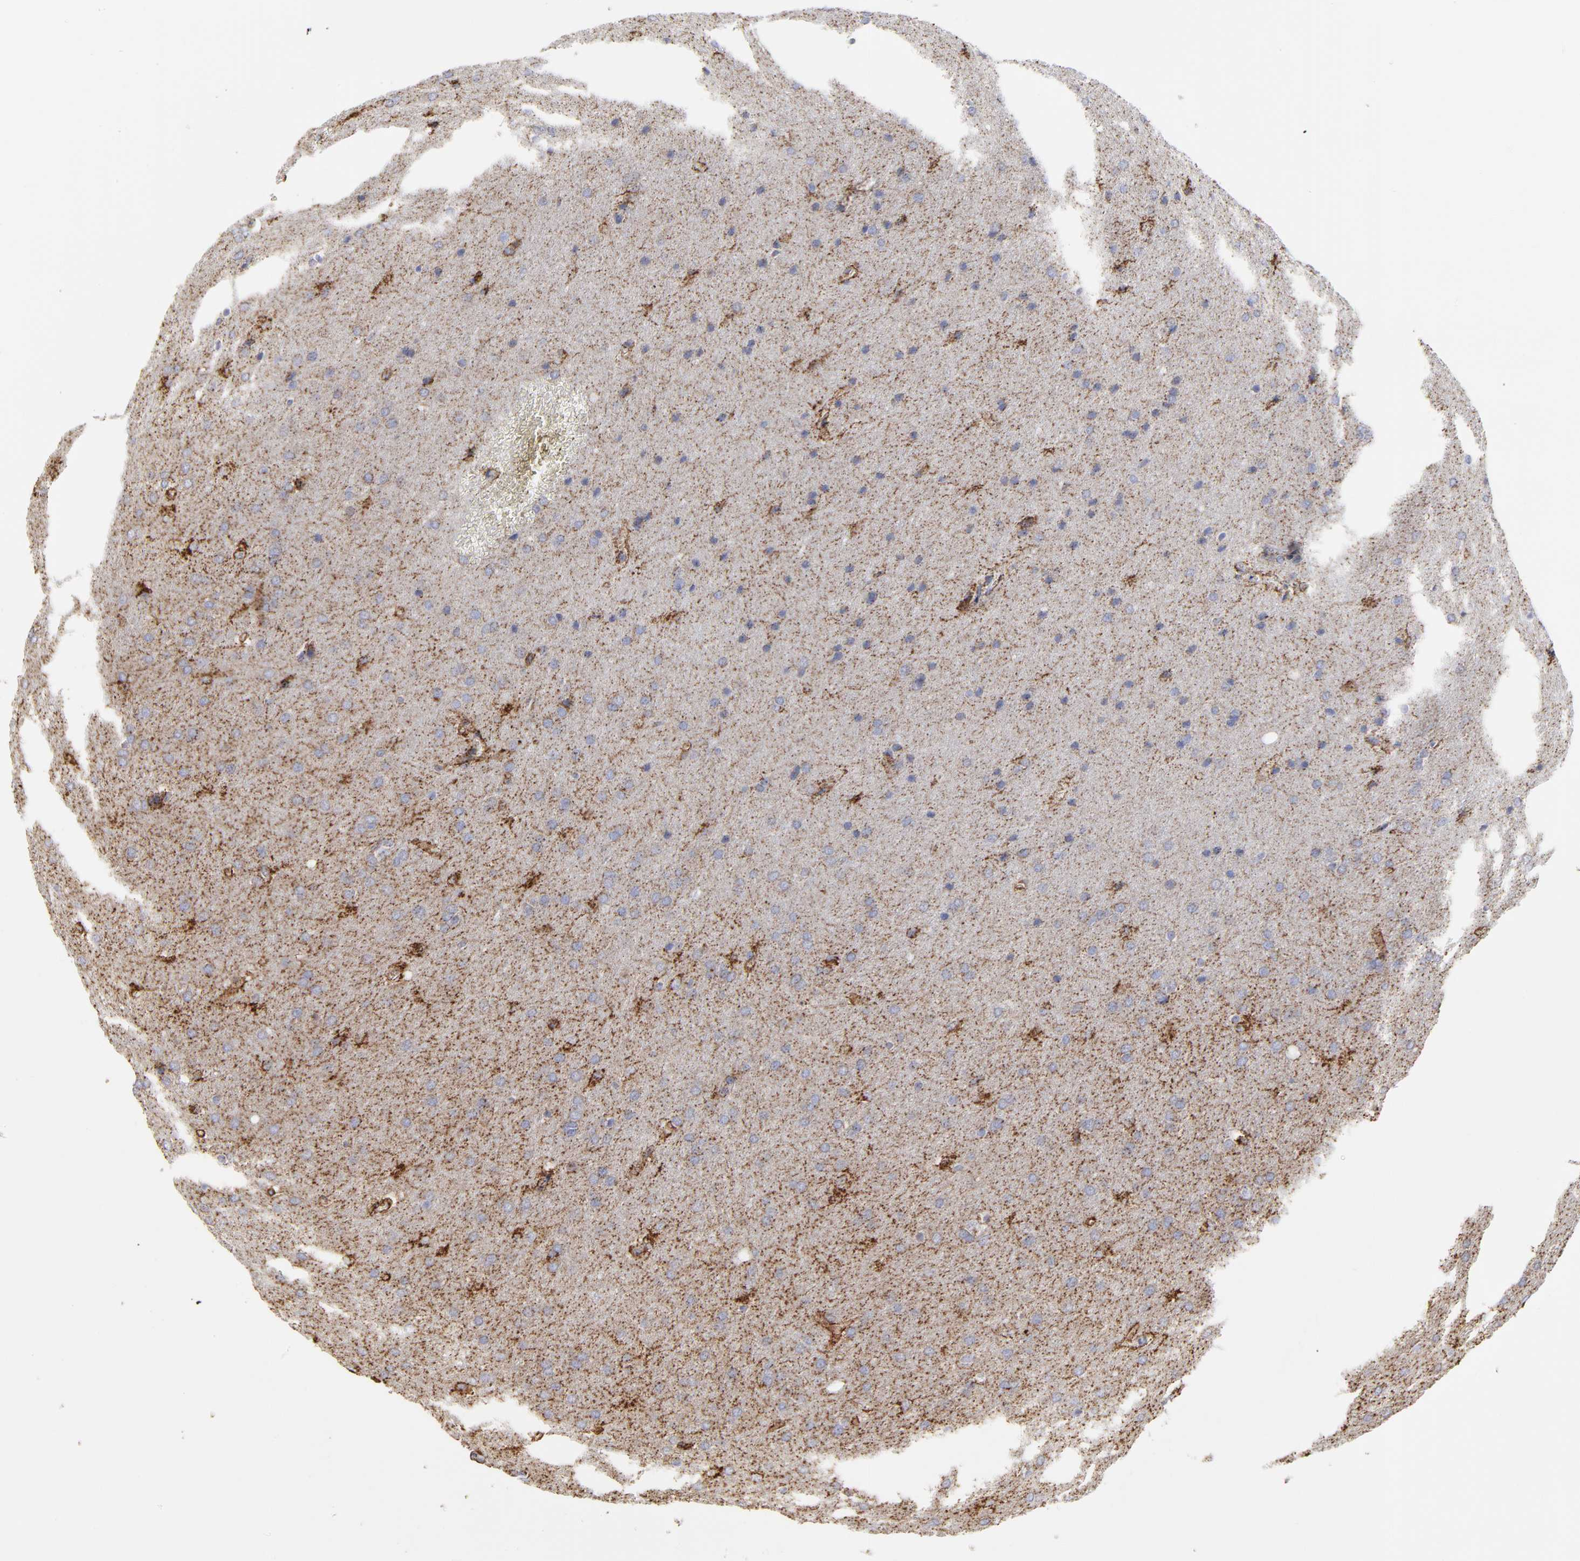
{"staining": {"intensity": "moderate", "quantity": "<25%", "location": "cytoplasmic/membranous"}, "tissue": "glioma", "cell_type": "Tumor cells", "image_type": "cancer", "snomed": [{"axis": "morphology", "description": "Glioma, malignant, Low grade"}, {"axis": "topography", "description": "Brain"}], "caption": "Moderate cytoplasmic/membranous staining is seen in about <25% of tumor cells in malignant glioma (low-grade).", "gene": "PINK1", "patient": {"sex": "female", "age": 32}}